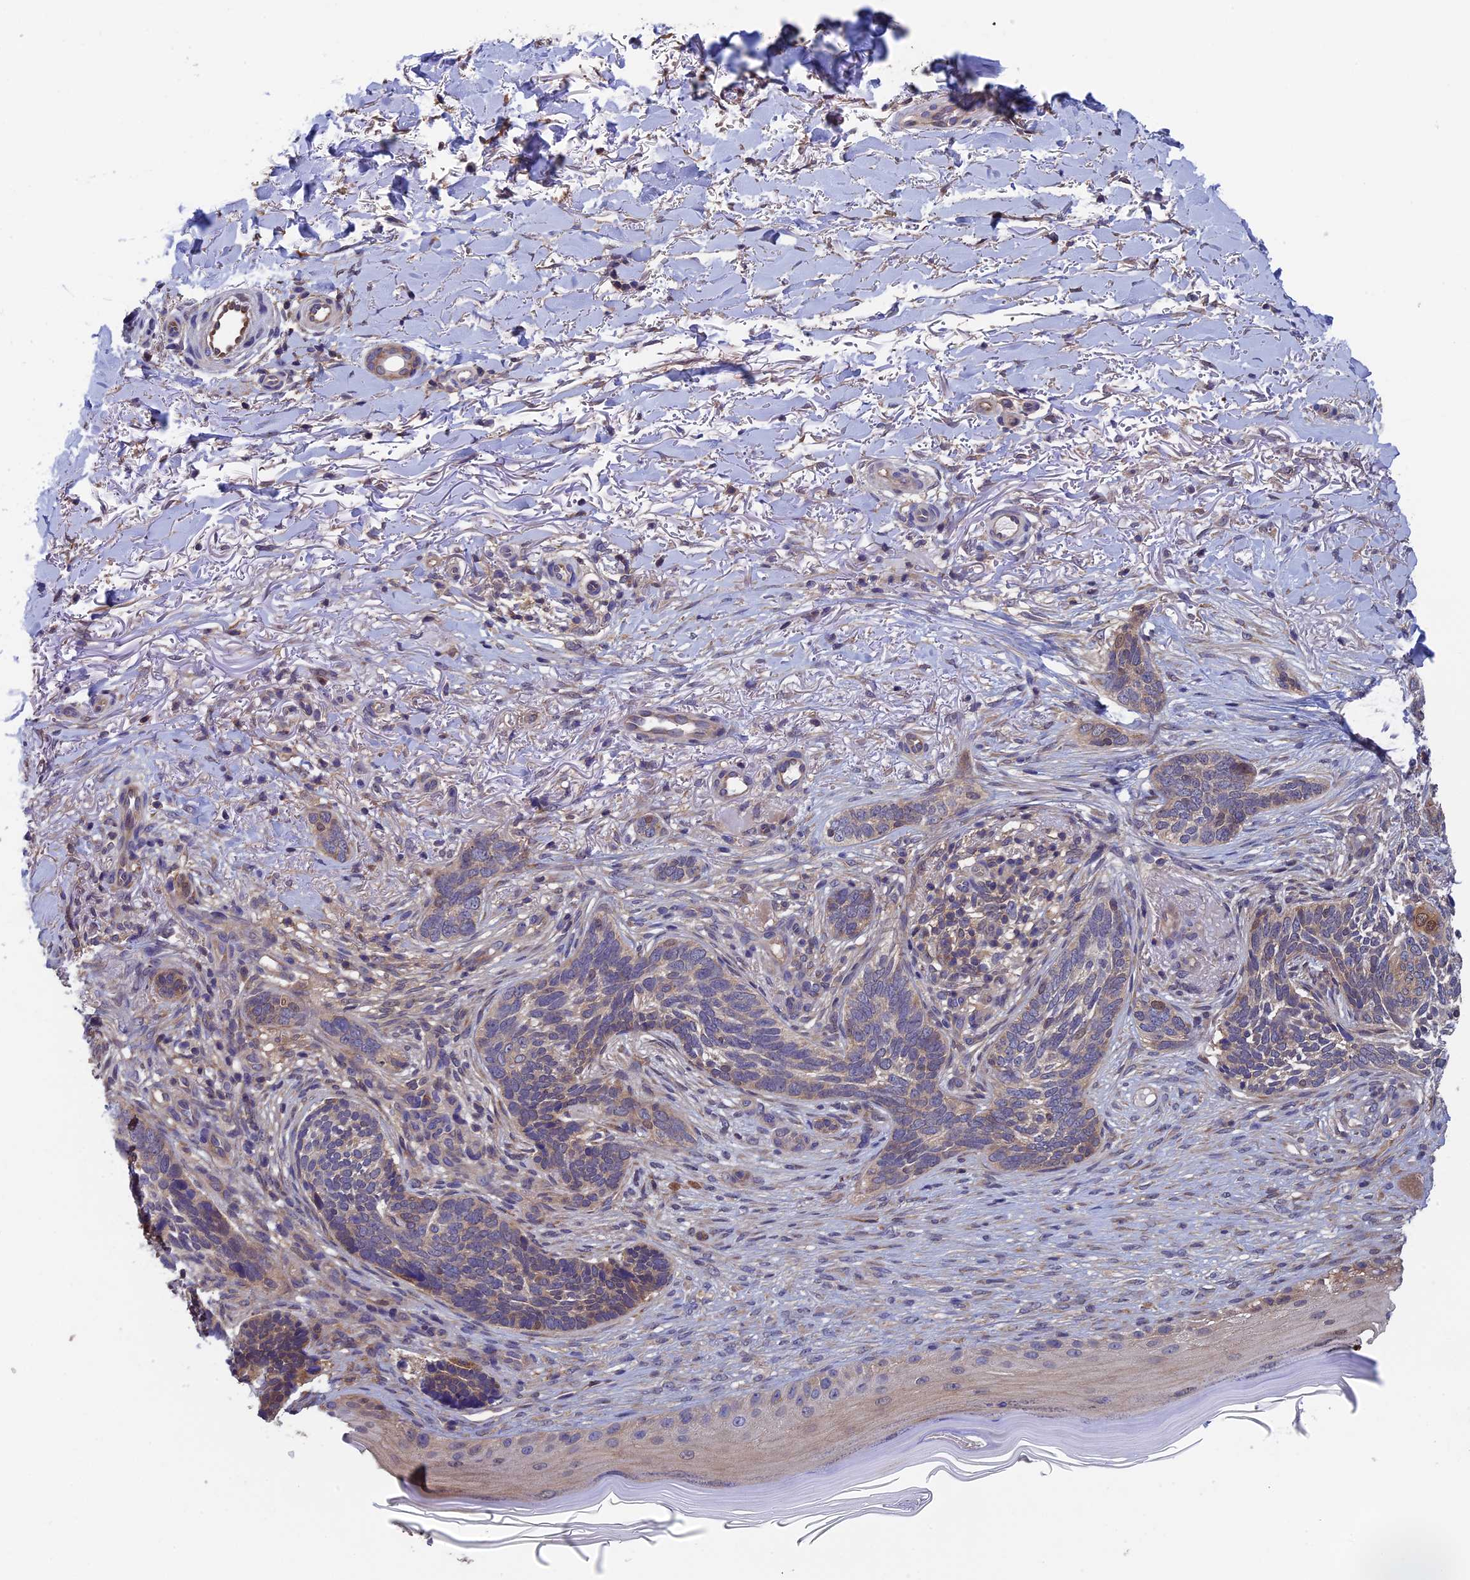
{"staining": {"intensity": "negative", "quantity": "none", "location": "none"}, "tissue": "skin cancer", "cell_type": "Tumor cells", "image_type": "cancer", "snomed": [{"axis": "morphology", "description": "Normal tissue, NOS"}, {"axis": "morphology", "description": "Basal cell carcinoma"}, {"axis": "topography", "description": "Skin"}], "caption": "The histopathology image exhibits no staining of tumor cells in skin cancer. (IHC, brightfield microscopy, high magnification).", "gene": "LCMT1", "patient": {"sex": "female", "age": 67}}